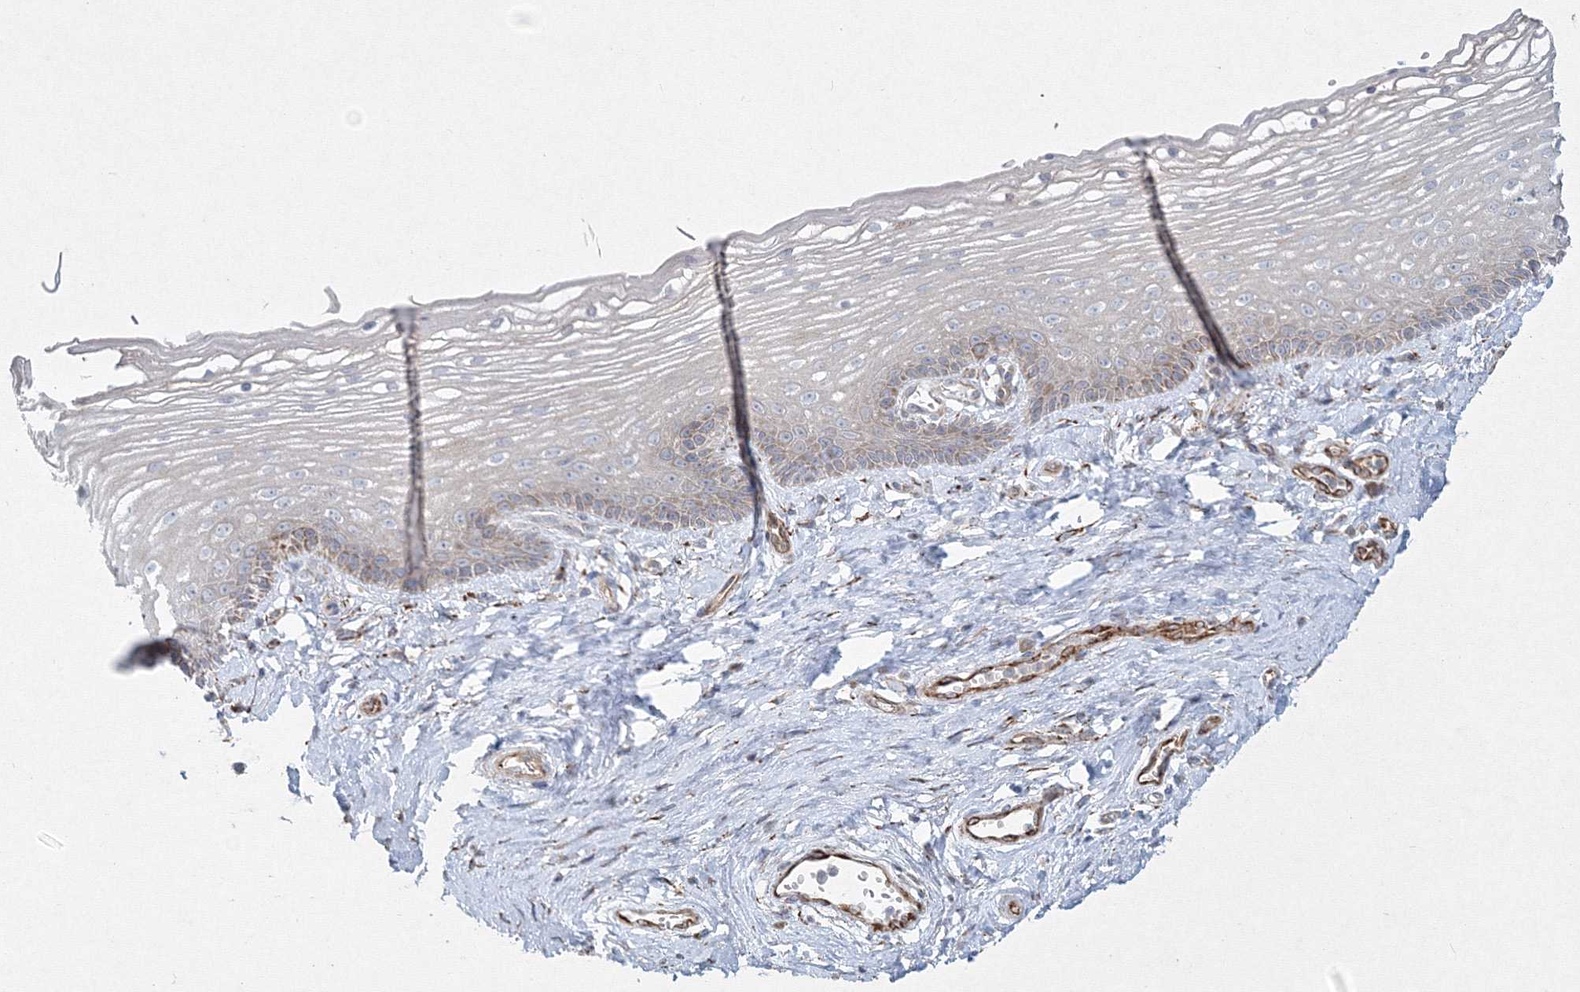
{"staining": {"intensity": "moderate", "quantity": "<25%", "location": "cytoplasmic/membranous"}, "tissue": "vagina", "cell_type": "Squamous epithelial cells", "image_type": "normal", "snomed": [{"axis": "morphology", "description": "Normal tissue, NOS"}, {"axis": "topography", "description": "Vagina"}], "caption": "Approximately <25% of squamous epithelial cells in unremarkable human vagina exhibit moderate cytoplasmic/membranous protein positivity as visualized by brown immunohistochemical staining.", "gene": "WDR49", "patient": {"sex": "female", "age": 46}}